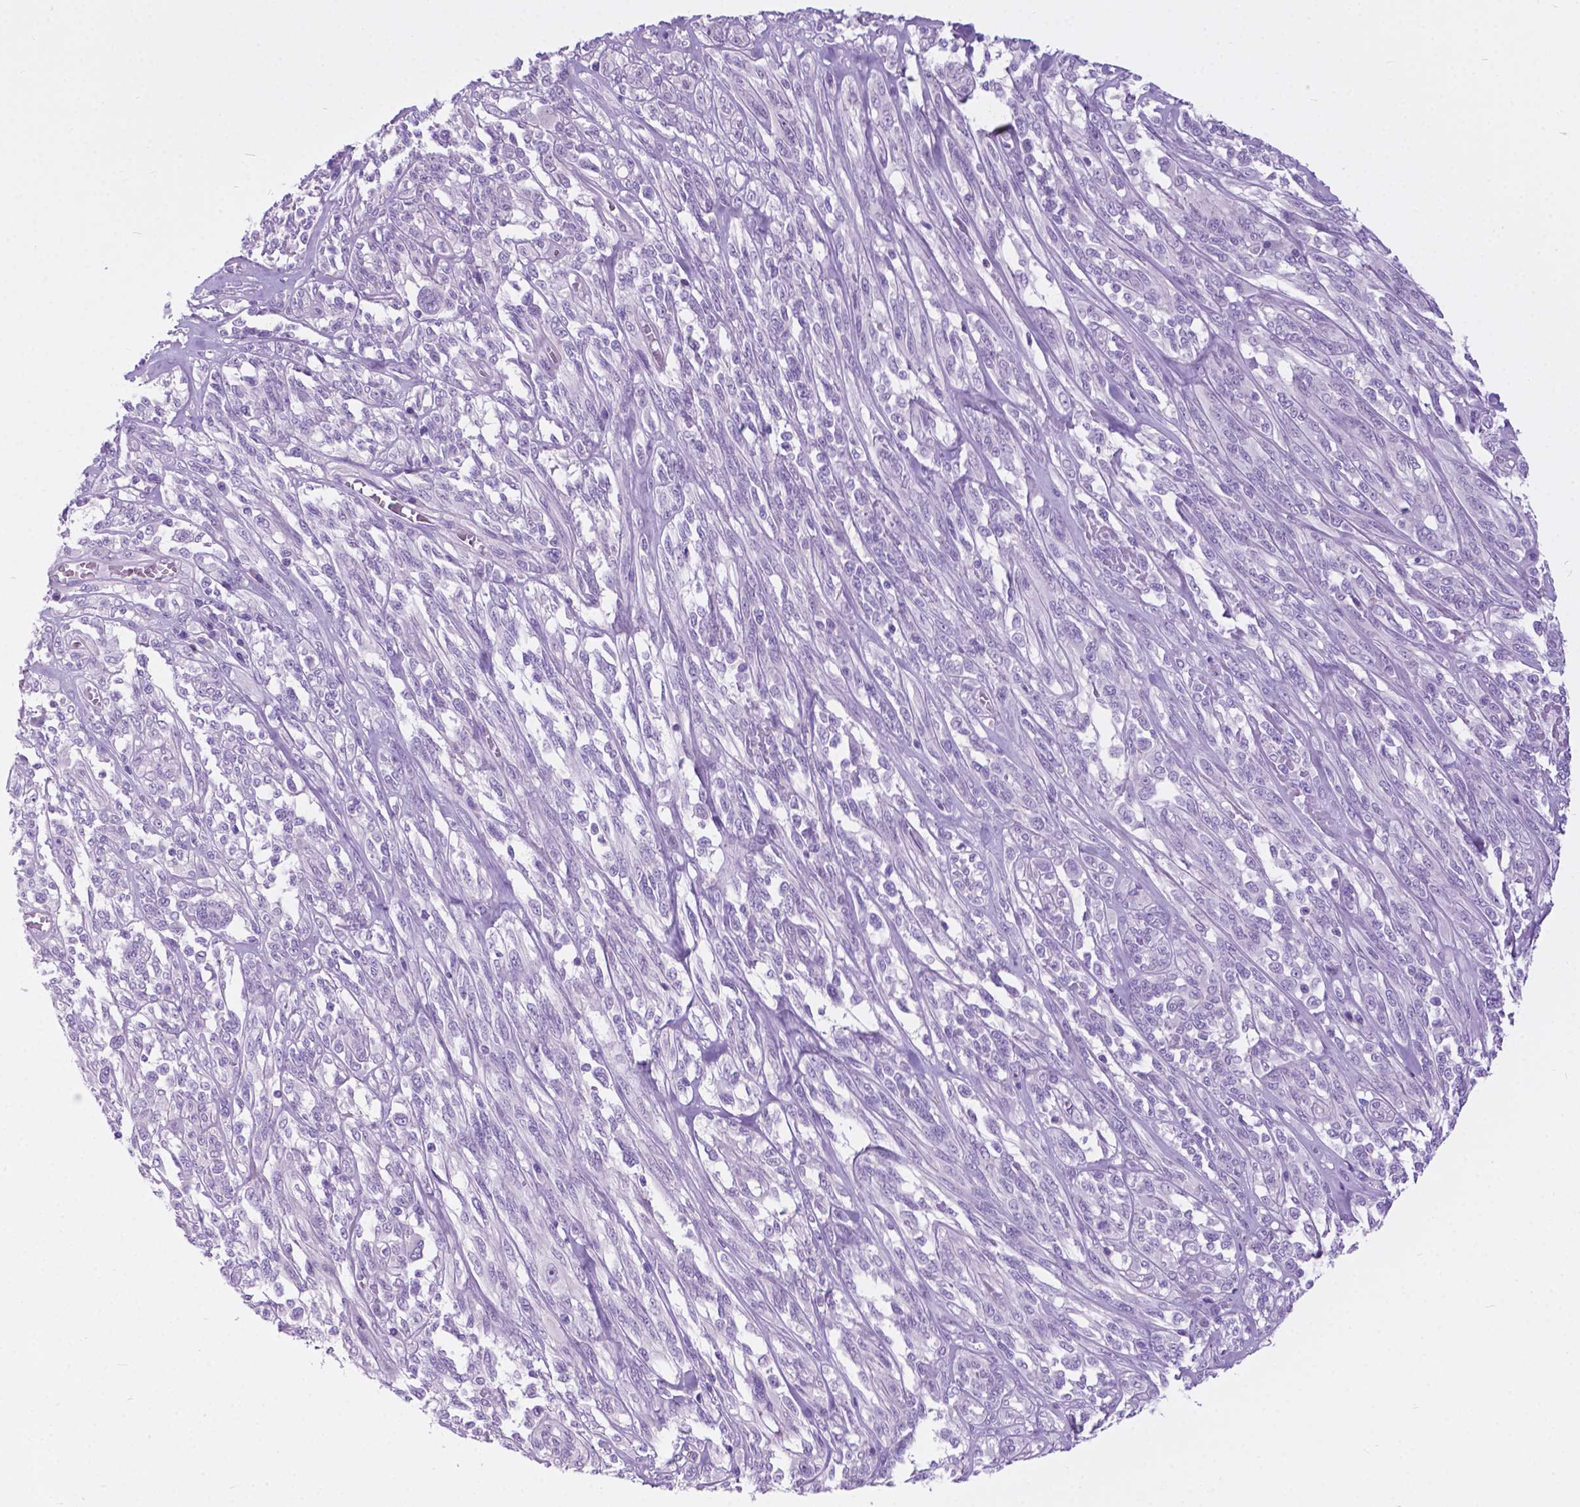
{"staining": {"intensity": "negative", "quantity": "none", "location": "none"}, "tissue": "melanoma", "cell_type": "Tumor cells", "image_type": "cancer", "snomed": [{"axis": "morphology", "description": "Malignant melanoma, NOS"}, {"axis": "topography", "description": "Skin"}], "caption": "A histopathology image of human malignant melanoma is negative for staining in tumor cells. (DAB (3,3'-diaminobenzidine) immunohistochemistry (IHC), high magnification).", "gene": "ARMS2", "patient": {"sex": "female", "age": 91}}